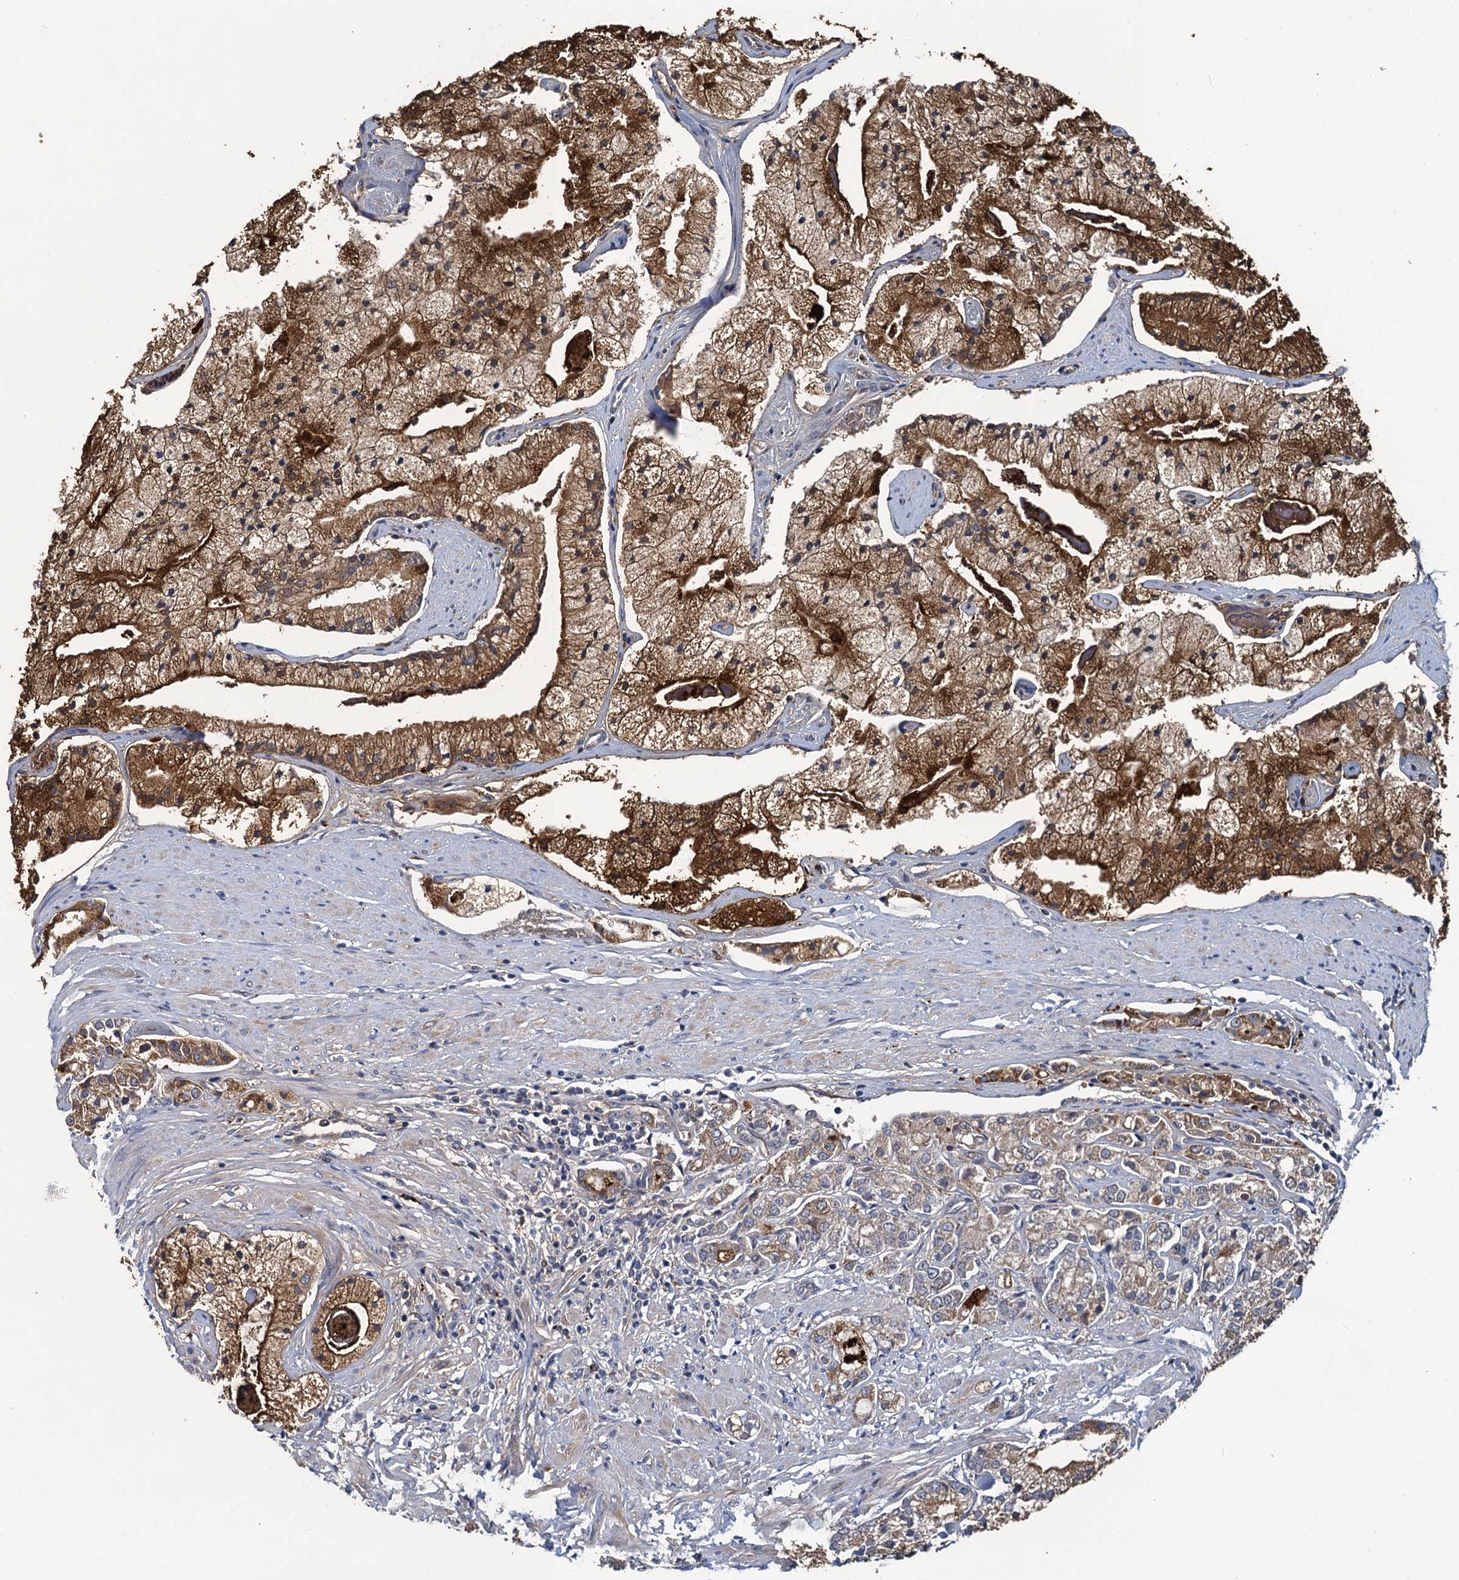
{"staining": {"intensity": "strong", "quantity": ">75%", "location": "cytoplasmic/membranous"}, "tissue": "prostate cancer", "cell_type": "Tumor cells", "image_type": "cancer", "snomed": [{"axis": "morphology", "description": "Adenocarcinoma, High grade"}, {"axis": "topography", "description": "Prostate"}], "caption": "Strong cytoplasmic/membranous positivity for a protein is identified in about >75% of tumor cells of adenocarcinoma (high-grade) (prostate) using immunohistochemistry (IHC).", "gene": "KBTBD8", "patient": {"sex": "male", "age": 50}}